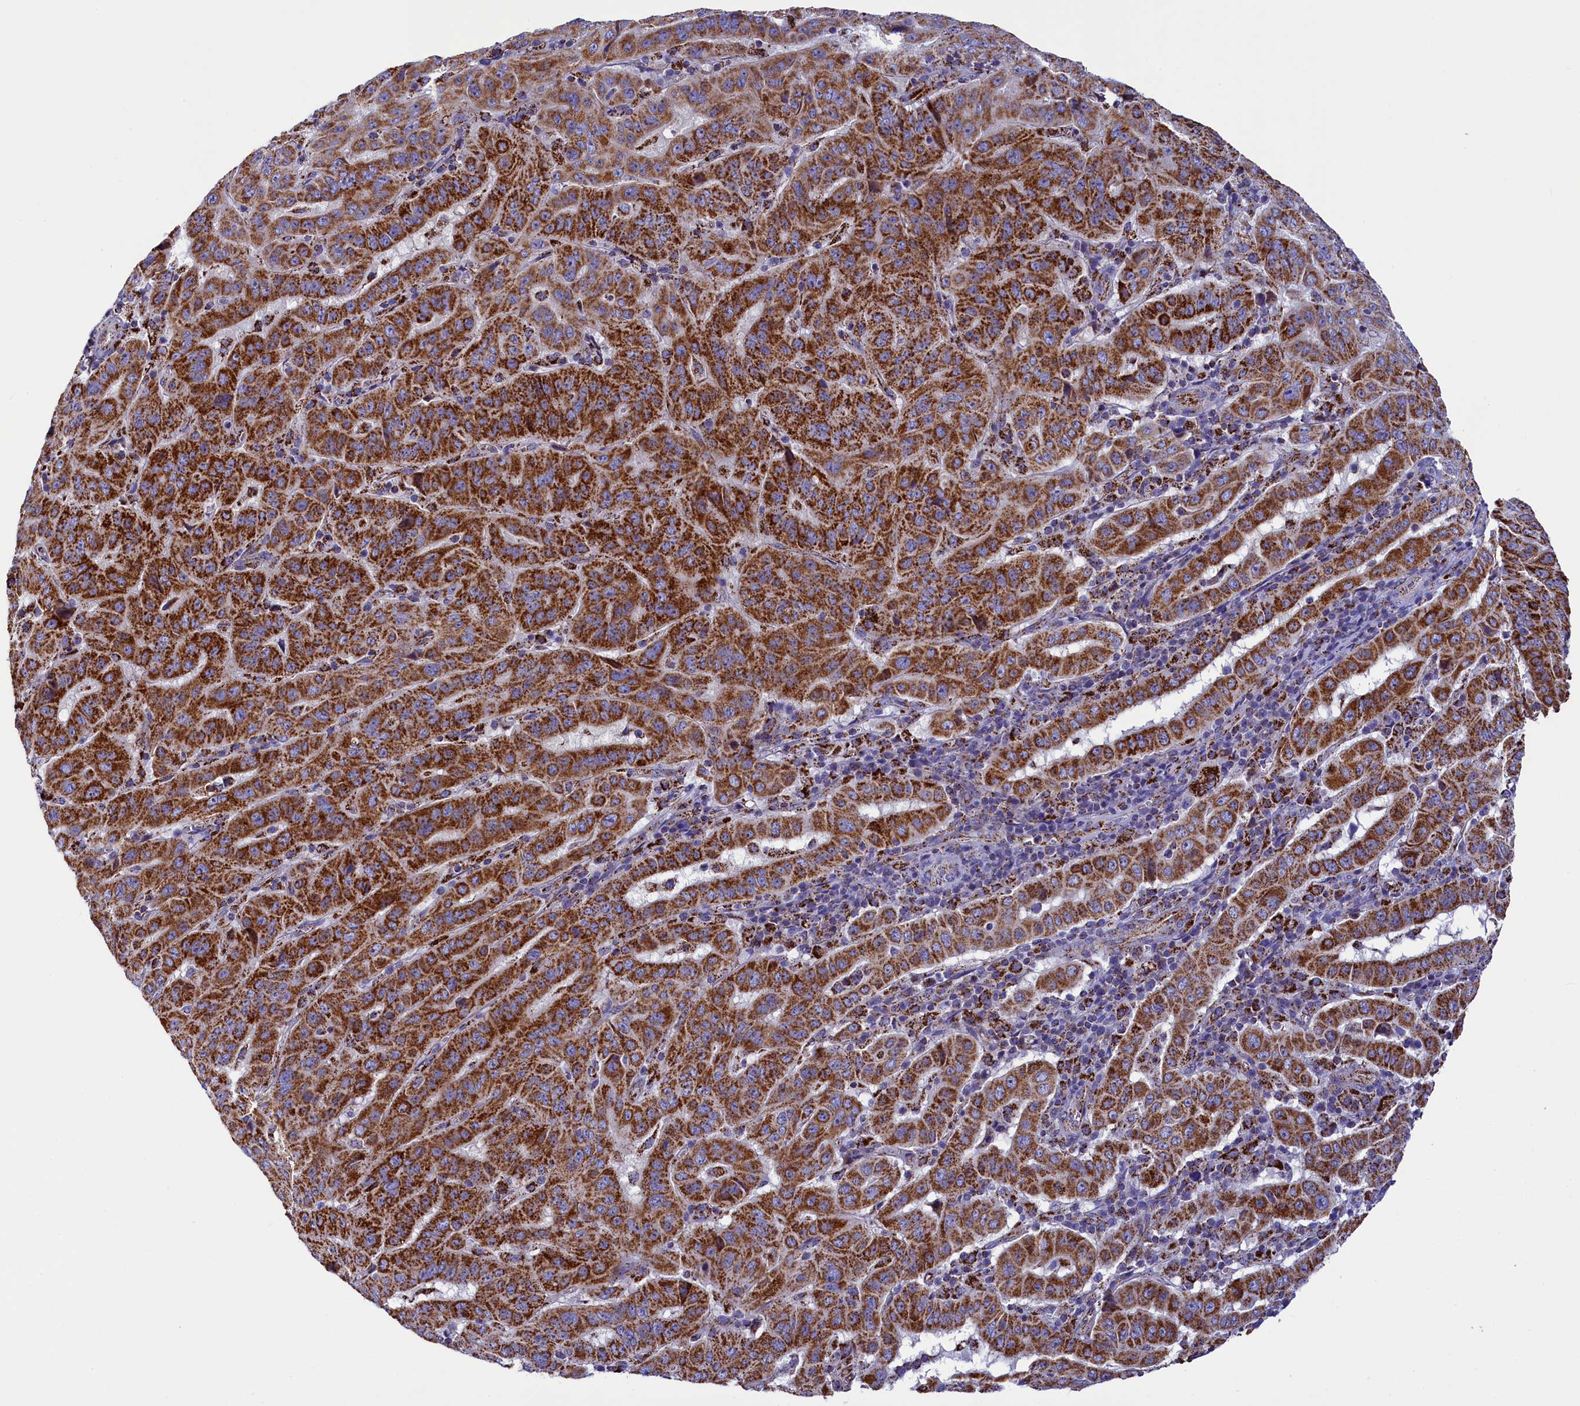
{"staining": {"intensity": "strong", "quantity": ">75%", "location": "cytoplasmic/membranous"}, "tissue": "pancreatic cancer", "cell_type": "Tumor cells", "image_type": "cancer", "snomed": [{"axis": "morphology", "description": "Adenocarcinoma, NOS"}, {"axis": "topography", "description": "Pancreas"}], "caption": "Immunohistochemistry (IHC) of pancreatic cancer reveals high levels of strong cytoplasmic/membranous staining in approximately >75% of tumor cells.", "gene": "SLC39A3", "patient": {"sex": "male", "age": 63}}